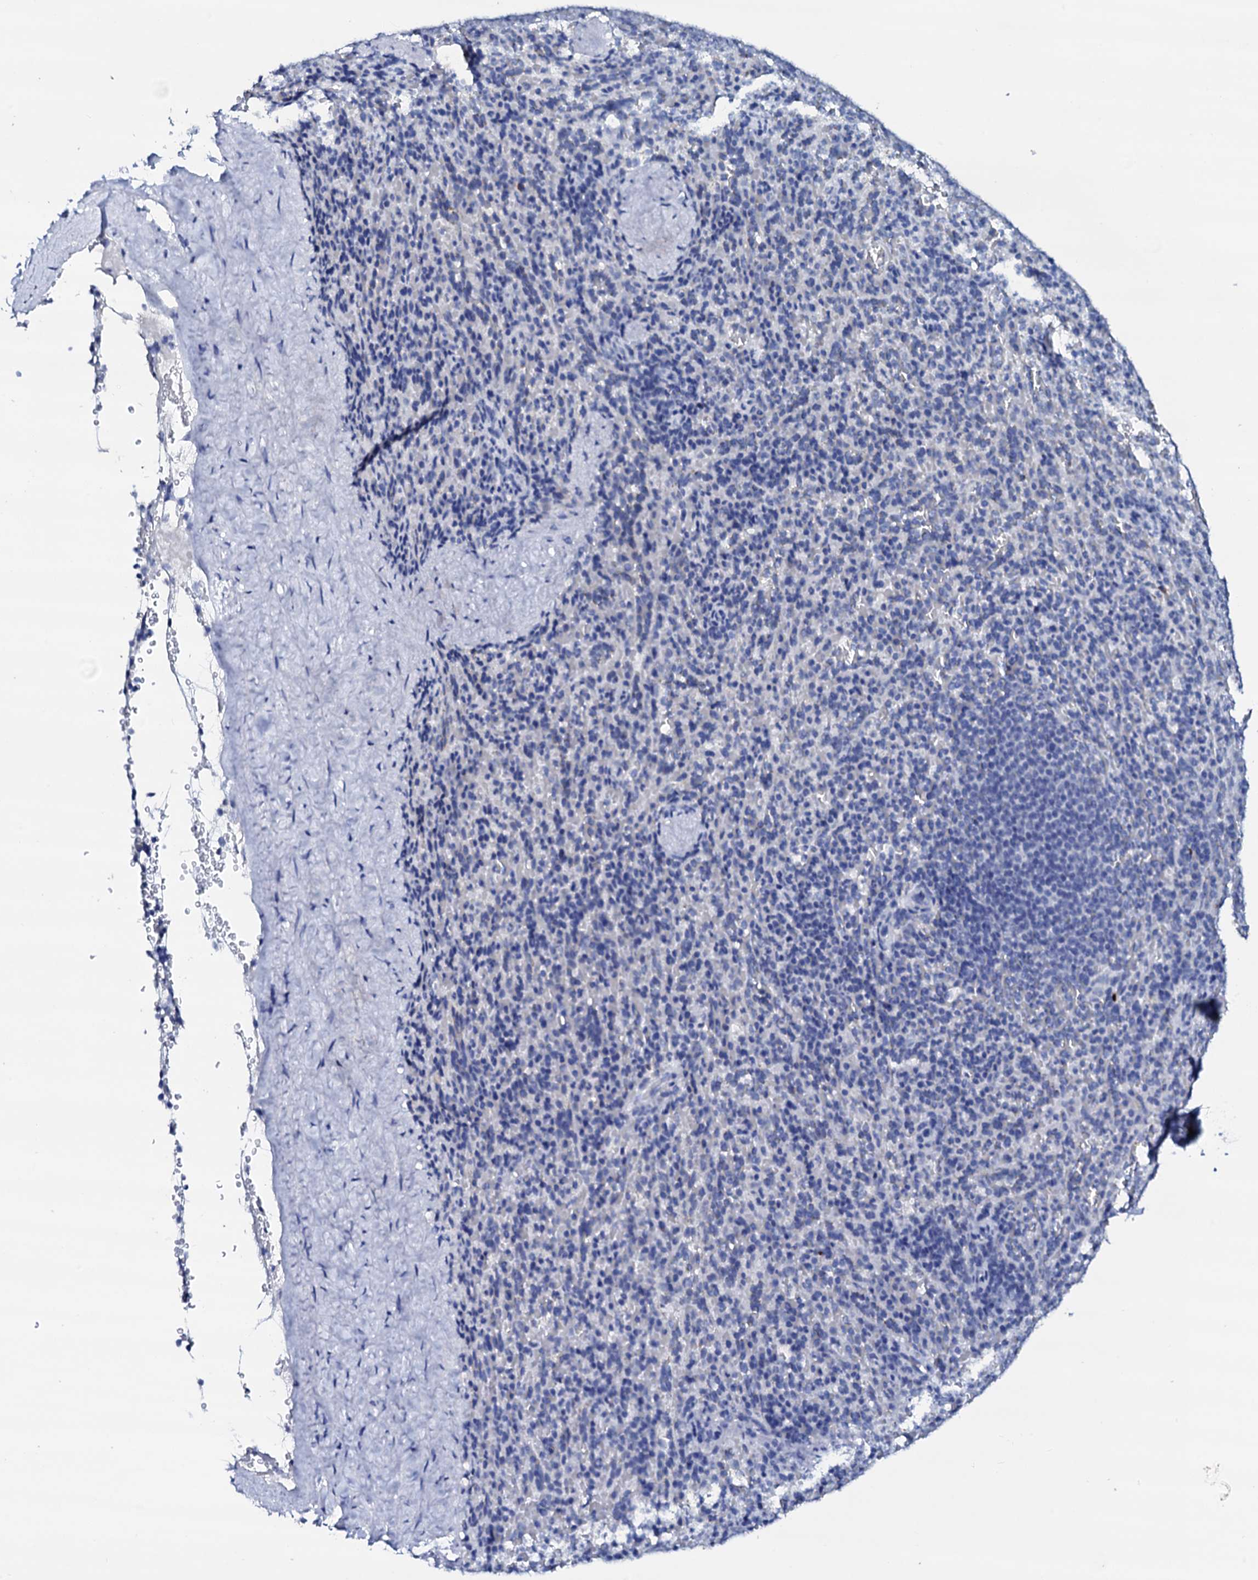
{"staining": {"intensity": "negative", "quantity": "none", "location": "none"}, "tissue": "spleen", "cell_type": "Cells in red pulp", "image_type": "normal", "snomed": [{"axis": "morphology", "description": "Normal tissue, NOS"}, {"axis": "topography", "description": "Spleen"}], "caption": "Cells in red pulp show no significant protein expression in benign spleen. (Stains: DAB (3,3'-diaminobenzidine) immunohistochemistry (IHC) with hematoxylin counter stain, Microscopy: brightfield microscopy at high magnification).", "gene": "FBXL16", "patient": {"sex": "female", "age": 21}}